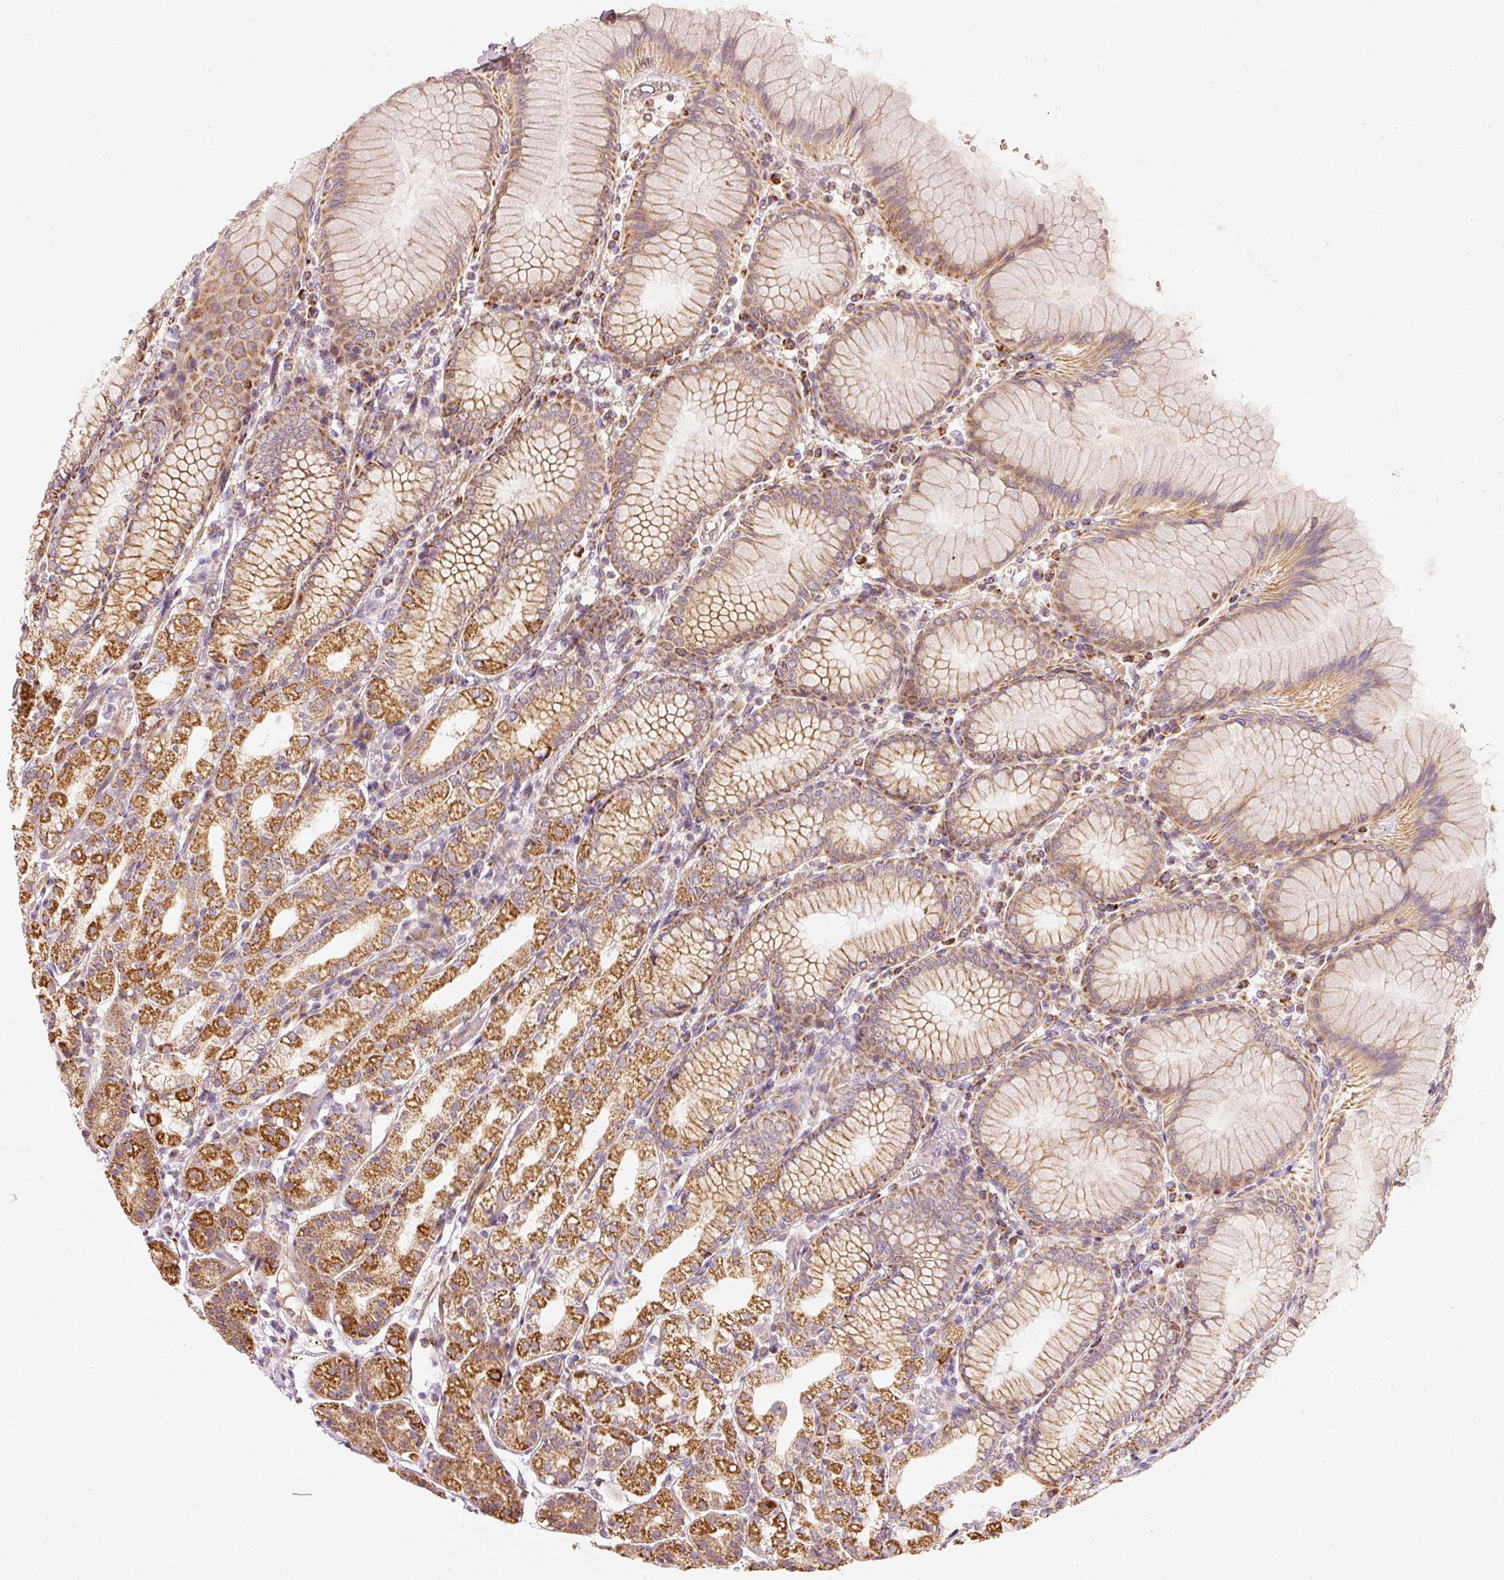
{"staining": {"intensity": "strong", "quantity": "25%-75%", "location": "cytoplasmic/membranous"}, "tissue": "stomach", "cell_type": "Glandular cells", "image_type": "normal", "snomed": [{"axis": "morphology", "description": "Normal tissue, NOS"}, {"axis": "topography", "description": "Stomach"}], "caption": "Strong cytoplasmic/membranous staining for a protein is identified in about 25%-75% of glandular cells of benign stomach using immunohistochemistry (IHC).", "gene": "C17orf98", "patient": {"sex": "female", "age": 57}}